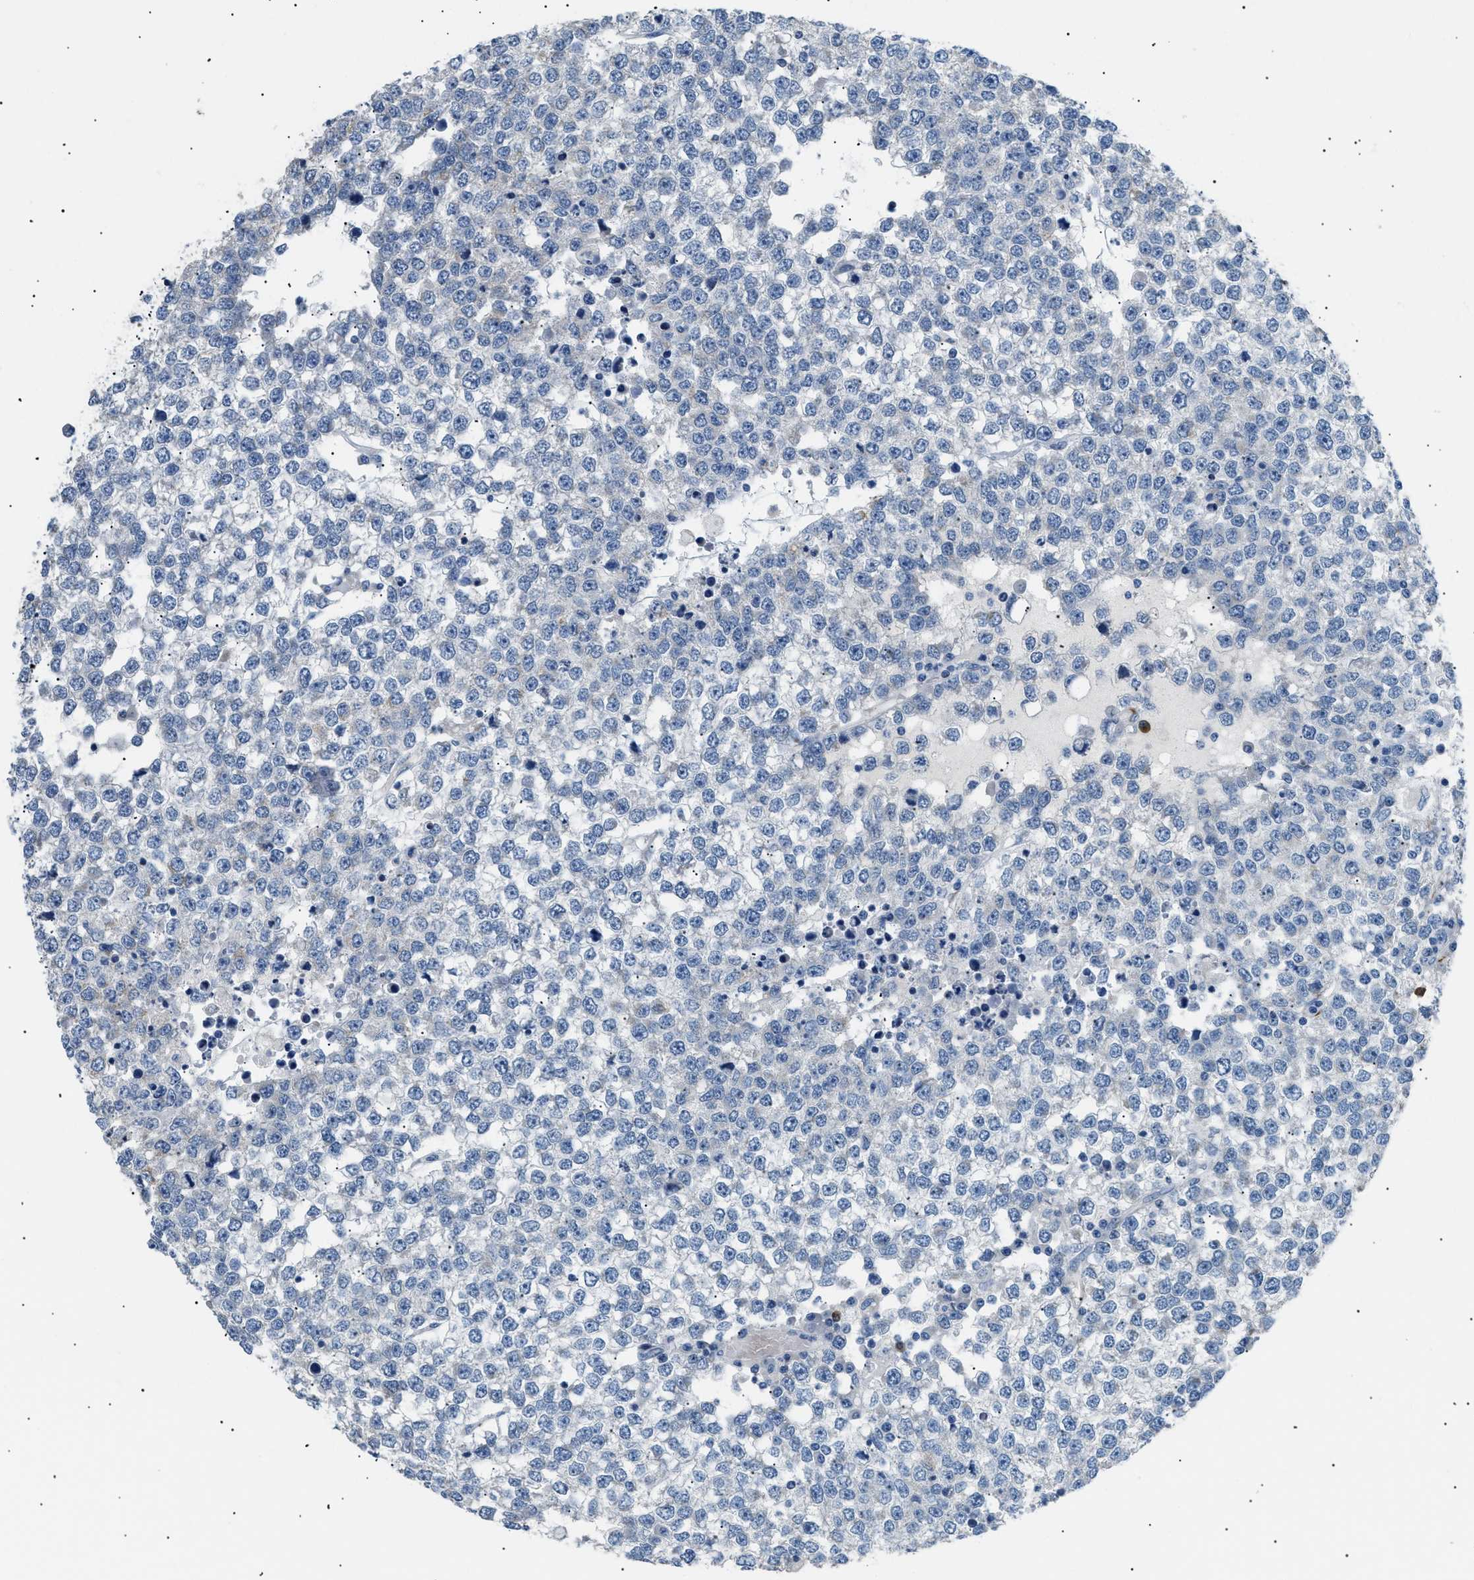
{"staining": {"intensity": "negative", "quantity": "none", "location": "none"}, "tissue": "testis cancer", "cell_type": "Tumor cells", "image_type": "cancer", "snomed": [{"axis": "morphology", "description": "Seminoma, NOS"}, {"axis": "topography", "description": "Testis"}], "caption": "High magnification brightfield microscopy of testis seminoma stained with DAB (brown) and counterstained with hematoxylin (blue): tumor cells show no significant staining.", "gene": "ICA1", "patient": {"sex": "male", "age": 65}}